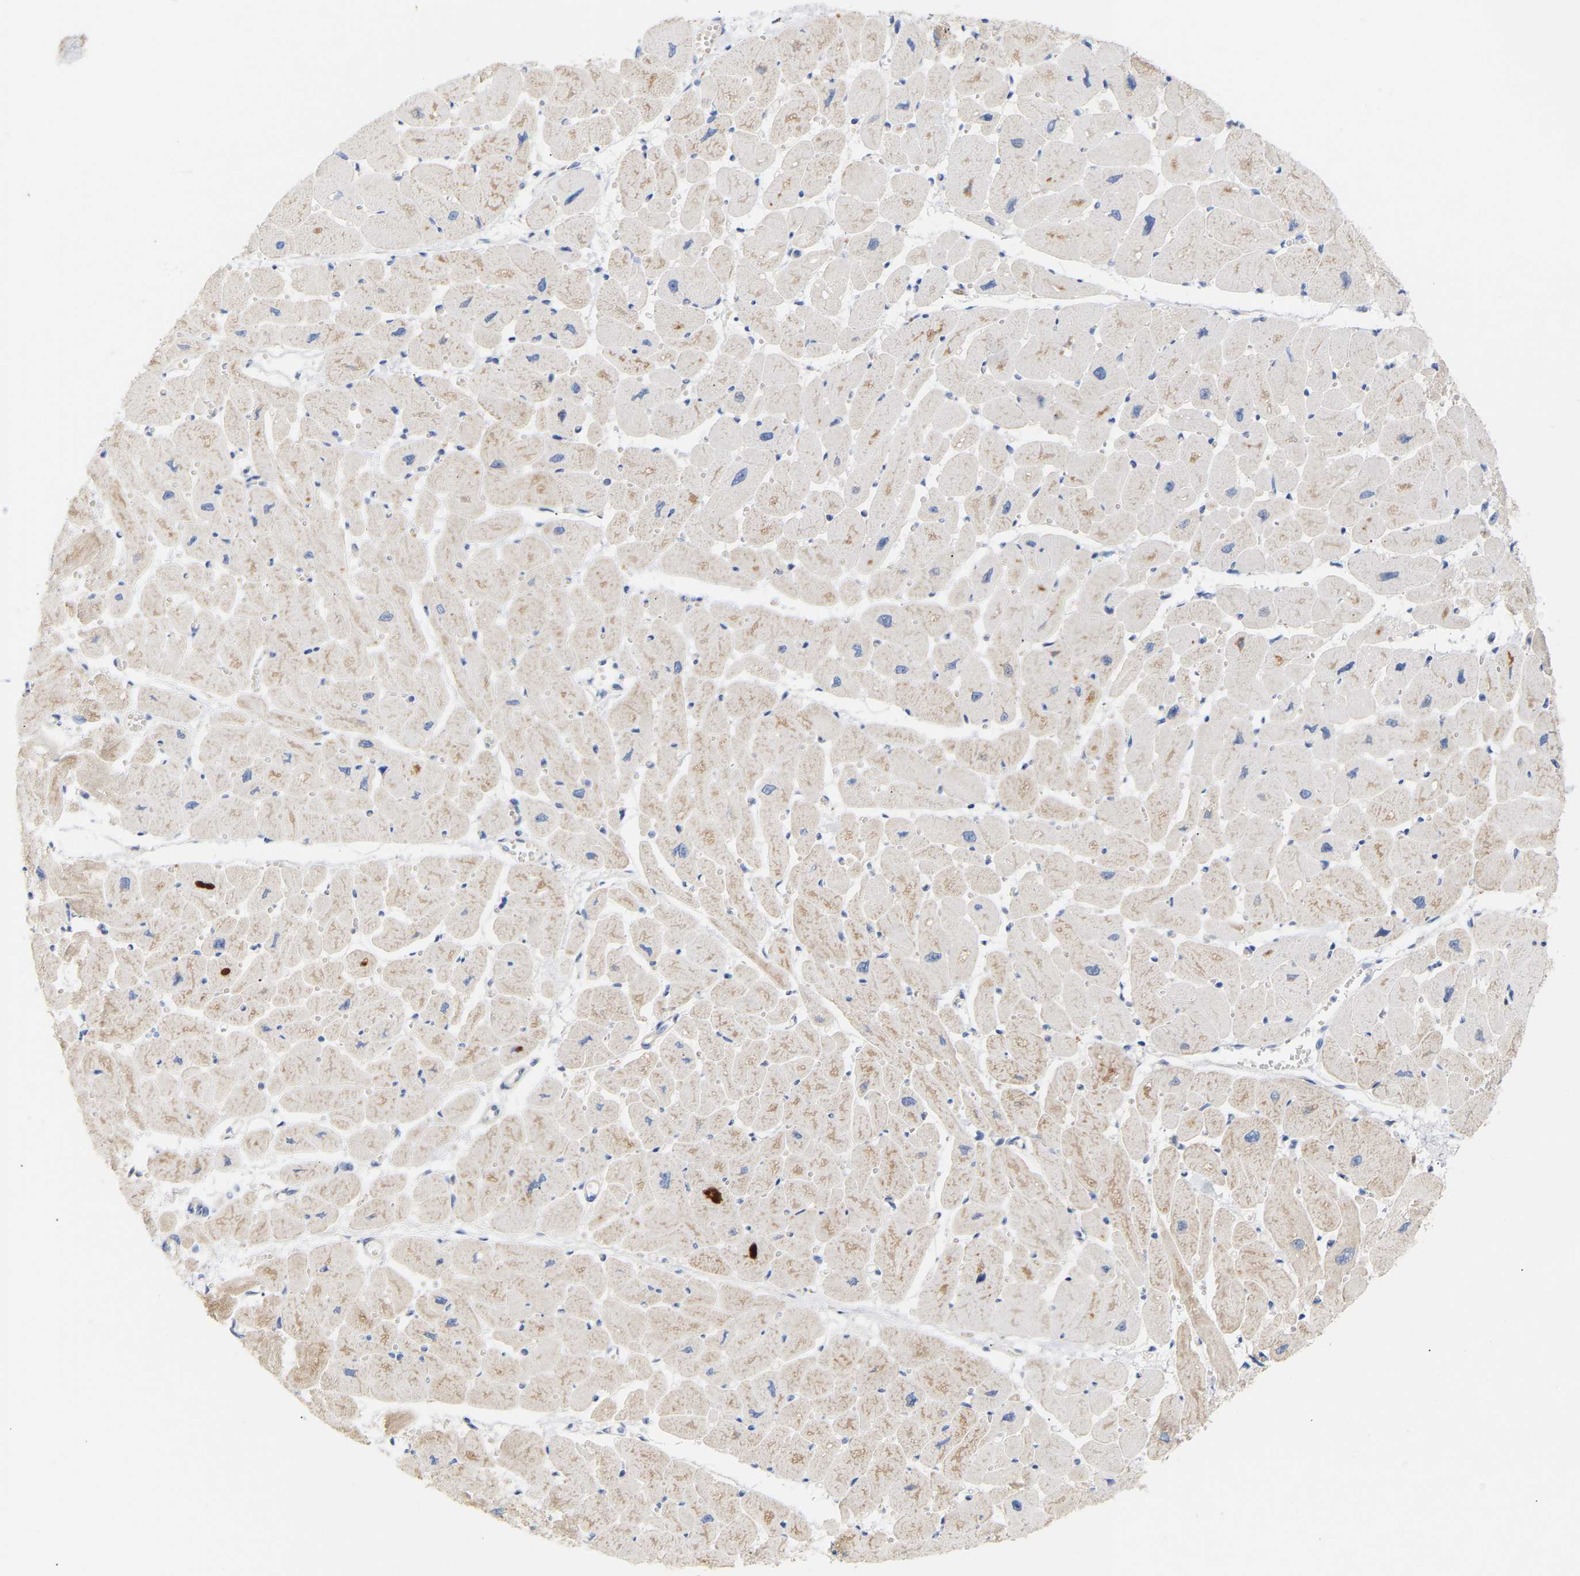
{"staining": {"intensity": "moderate", "quantity": "<25%", "location": "cytoplasmic/membranous"}, "tissue": "heart muscle", "cell_type": "Cardiomyocytes", "image_type": "normal", "snomed": [{"axis": "morphology", "description": "Normal tissue, NOS"}, {"axis": "topography", "description": "Heart"}], "caption": "An image showing moderate cytoplasmic/membranous positivity in approximately <25% of cardiomyocytes in unremarkable heart muscle, as visualized by brown immunohistochemical staining.", "gene": "TPMT", "patient": {"sex": "female", "age": 54}}